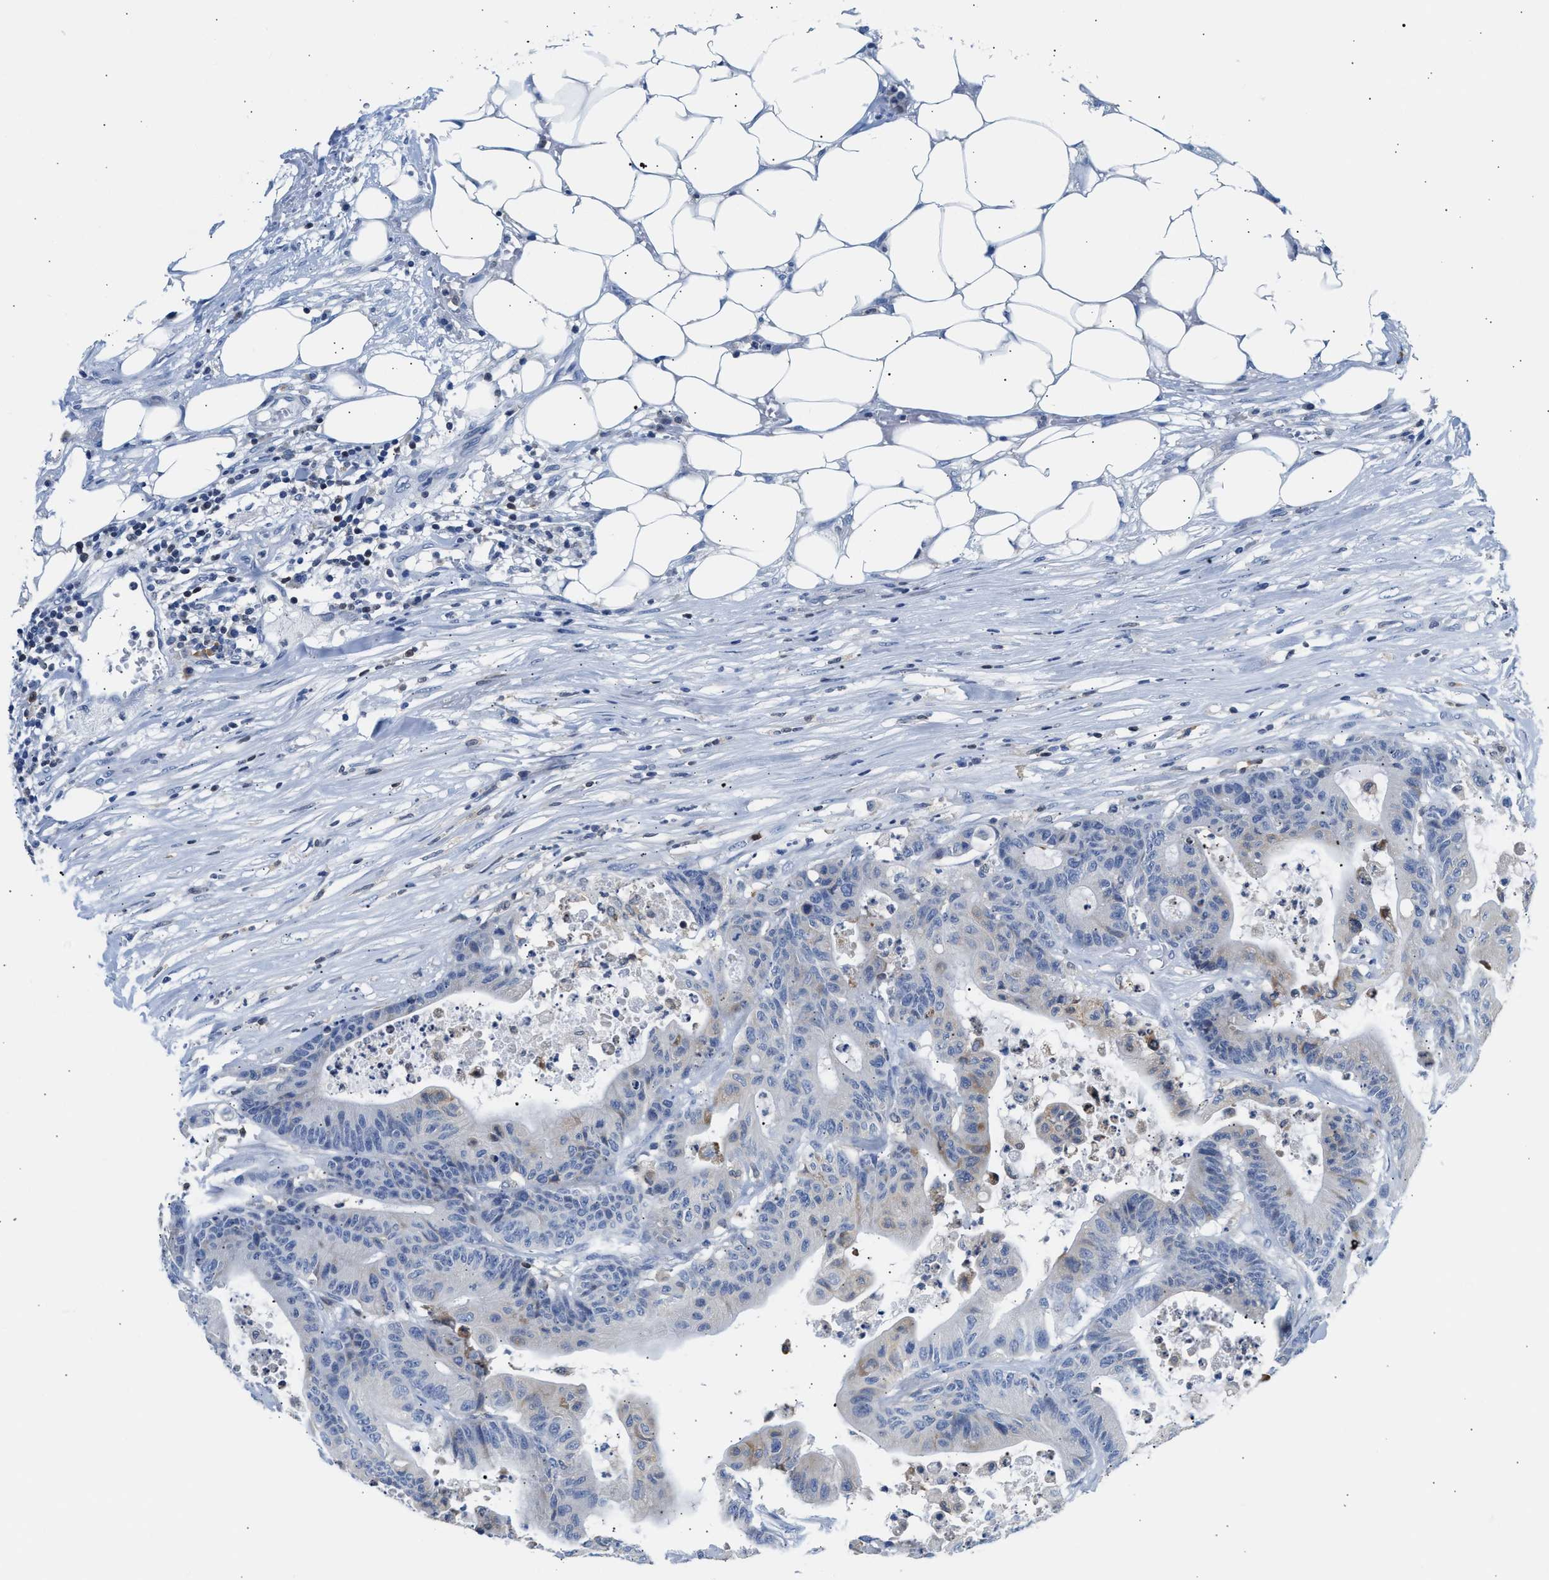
{"staining": {"intensity": "weak", "quantity": "<25%", "location": "cytoplasmic/membranous"}, "tissue": "colorectal cancer", "cell_type": "Tumor cells", "image_type": "cancer", "snomed": [{"axis": "morphology", "description": "Adenocarcinoma, NOS"}, {"axis": "topography", "description": "Colon"}], "caption": "There is no significant positivity in tumor cells of colorectal cancer. The staining is performed using DAB brown chromogen with nuclei counter-stained in using hematoxylin.", "gene": "SLIT2", "patient": {"sex": "female", "age": 84}}